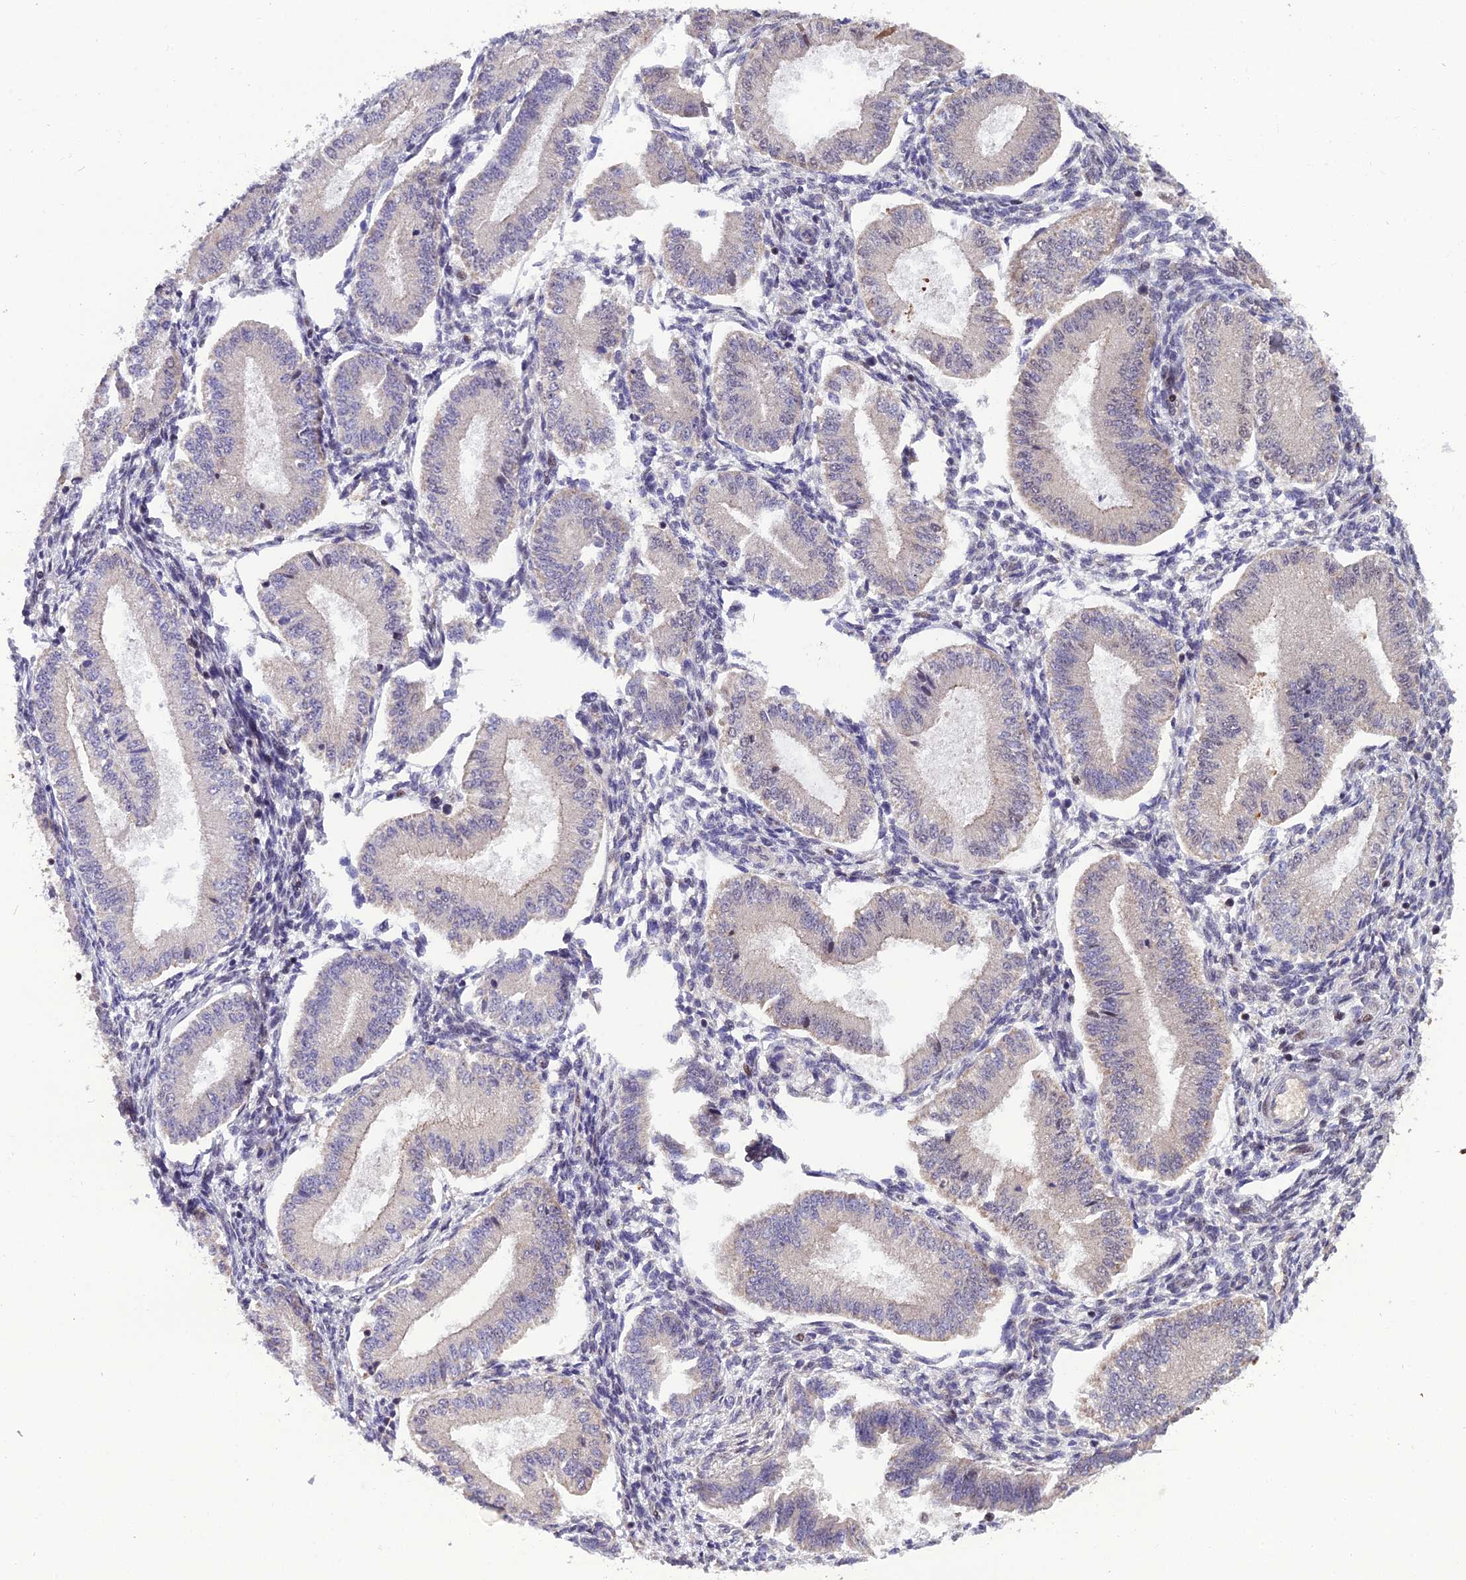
{"staining": {"intensity": "moderate", "quantity": "<25%", "location": "nuclear"}, "tissue": "endometrium", "cell_type": "Cells in endometrial stroma", "image_type": "normal", "snomed": [{"axis": "morphology", "description": "Normal tissue, NOS"}, {"axis": "topography", "description": "Endometrium"}], "caption": "Immunohistochemical staining of unremarkable endometrium shows low levels of moderate nuclear staining in about <25% of cells in endometrial stroma.", "gene": "ARL2", "patient": {"sex": "female", "age": 39}}